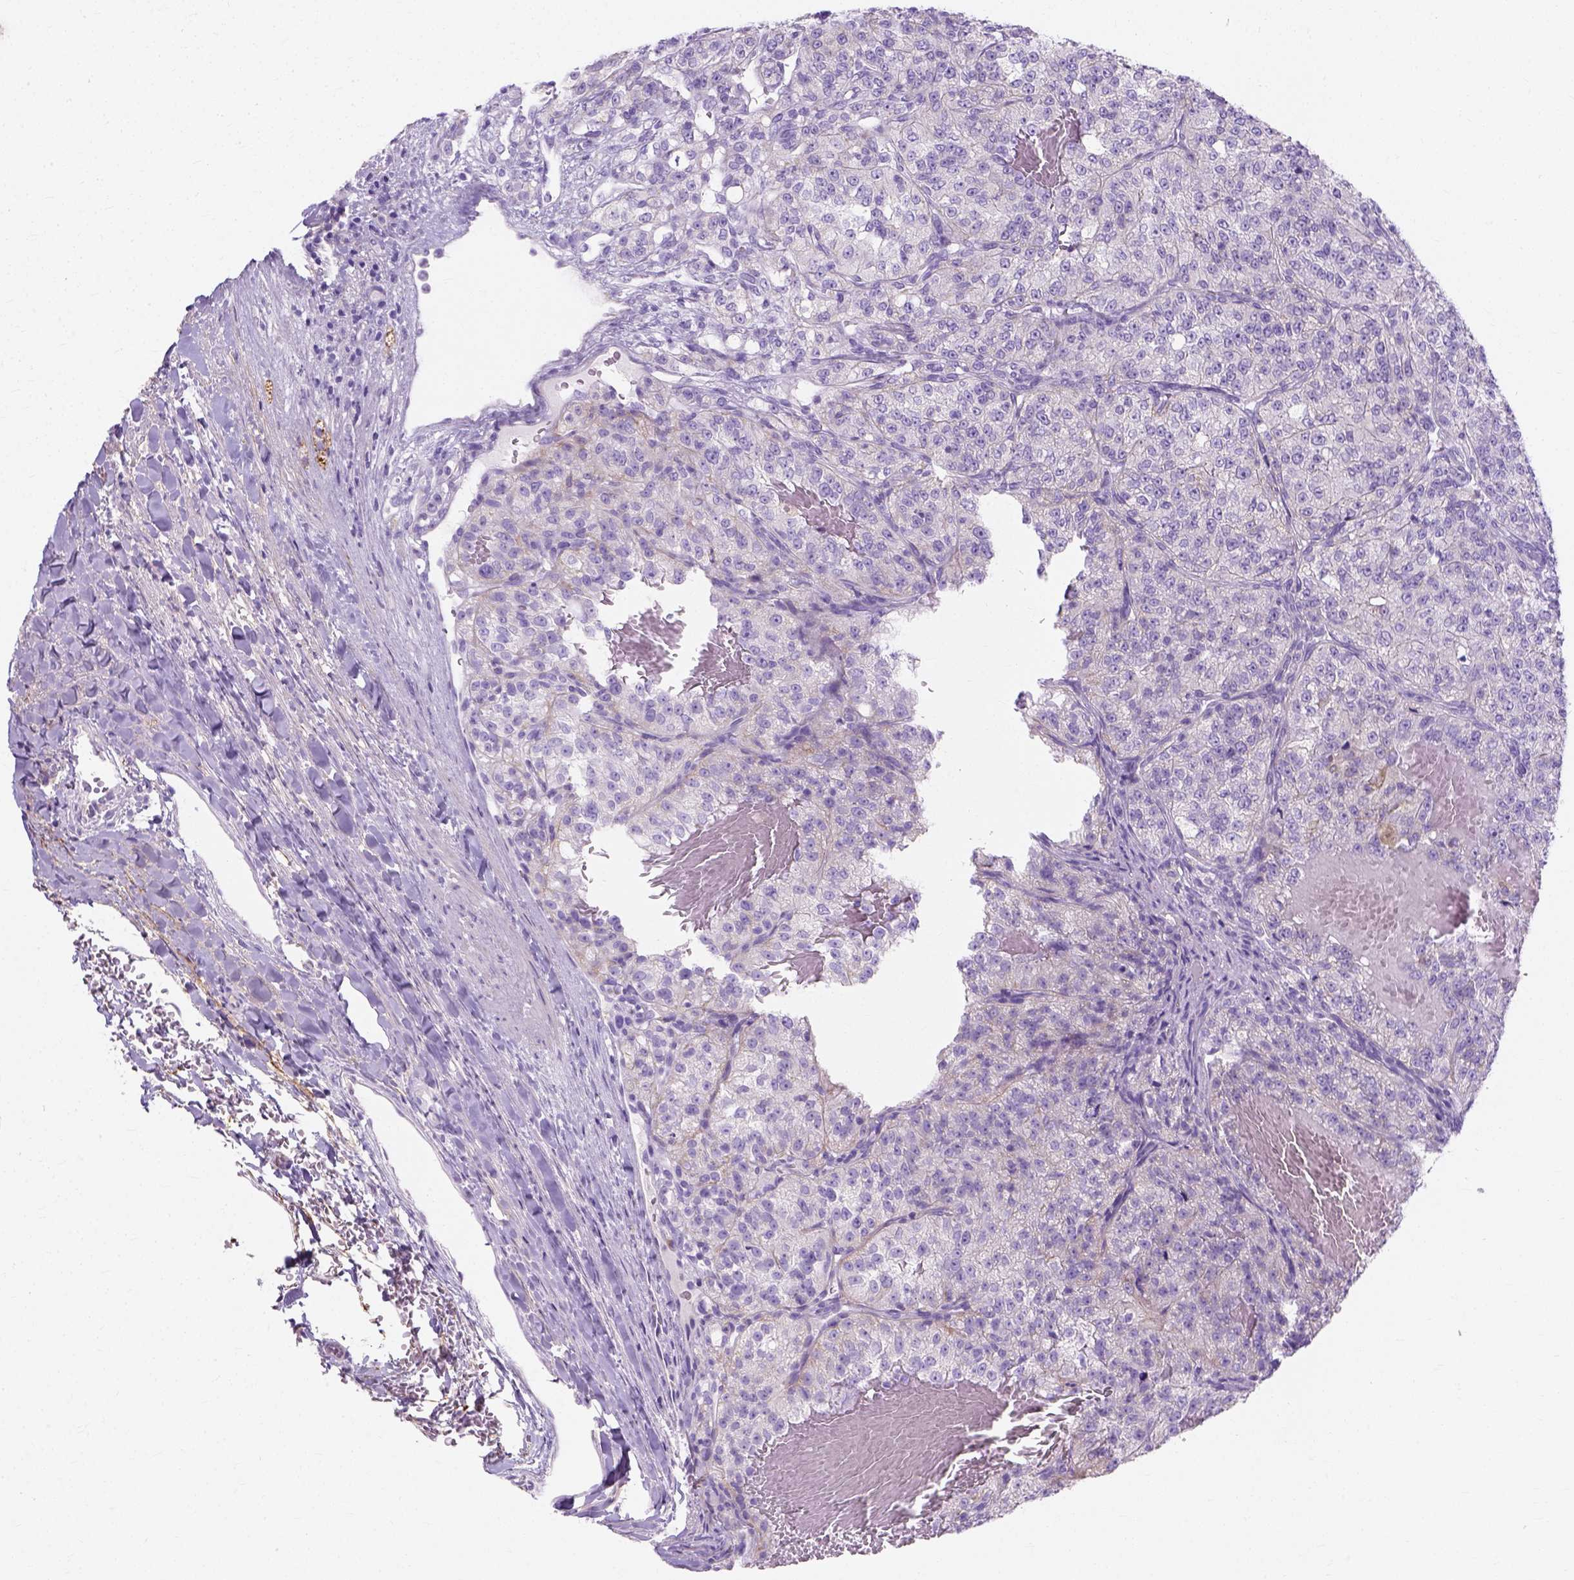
{"staining": {"intensity": "negative", "quantity": "none", "location": "none"}, "tissue": "renal cancer", "cell_type": "Tumor cells", "image_type": "cancer", "snomed": [{"axis": "morphology", "description": "Adenocarcinoma, NOS"}, {"axis": "topography", "description": "Kidney"}], "caption": "Immunohistochemical staining of renal cancer (adenocarcinoma) shows no significant staining in tumor cells.", "gene": "MYH15", "patient": {"sex": "female", "age": 63}}